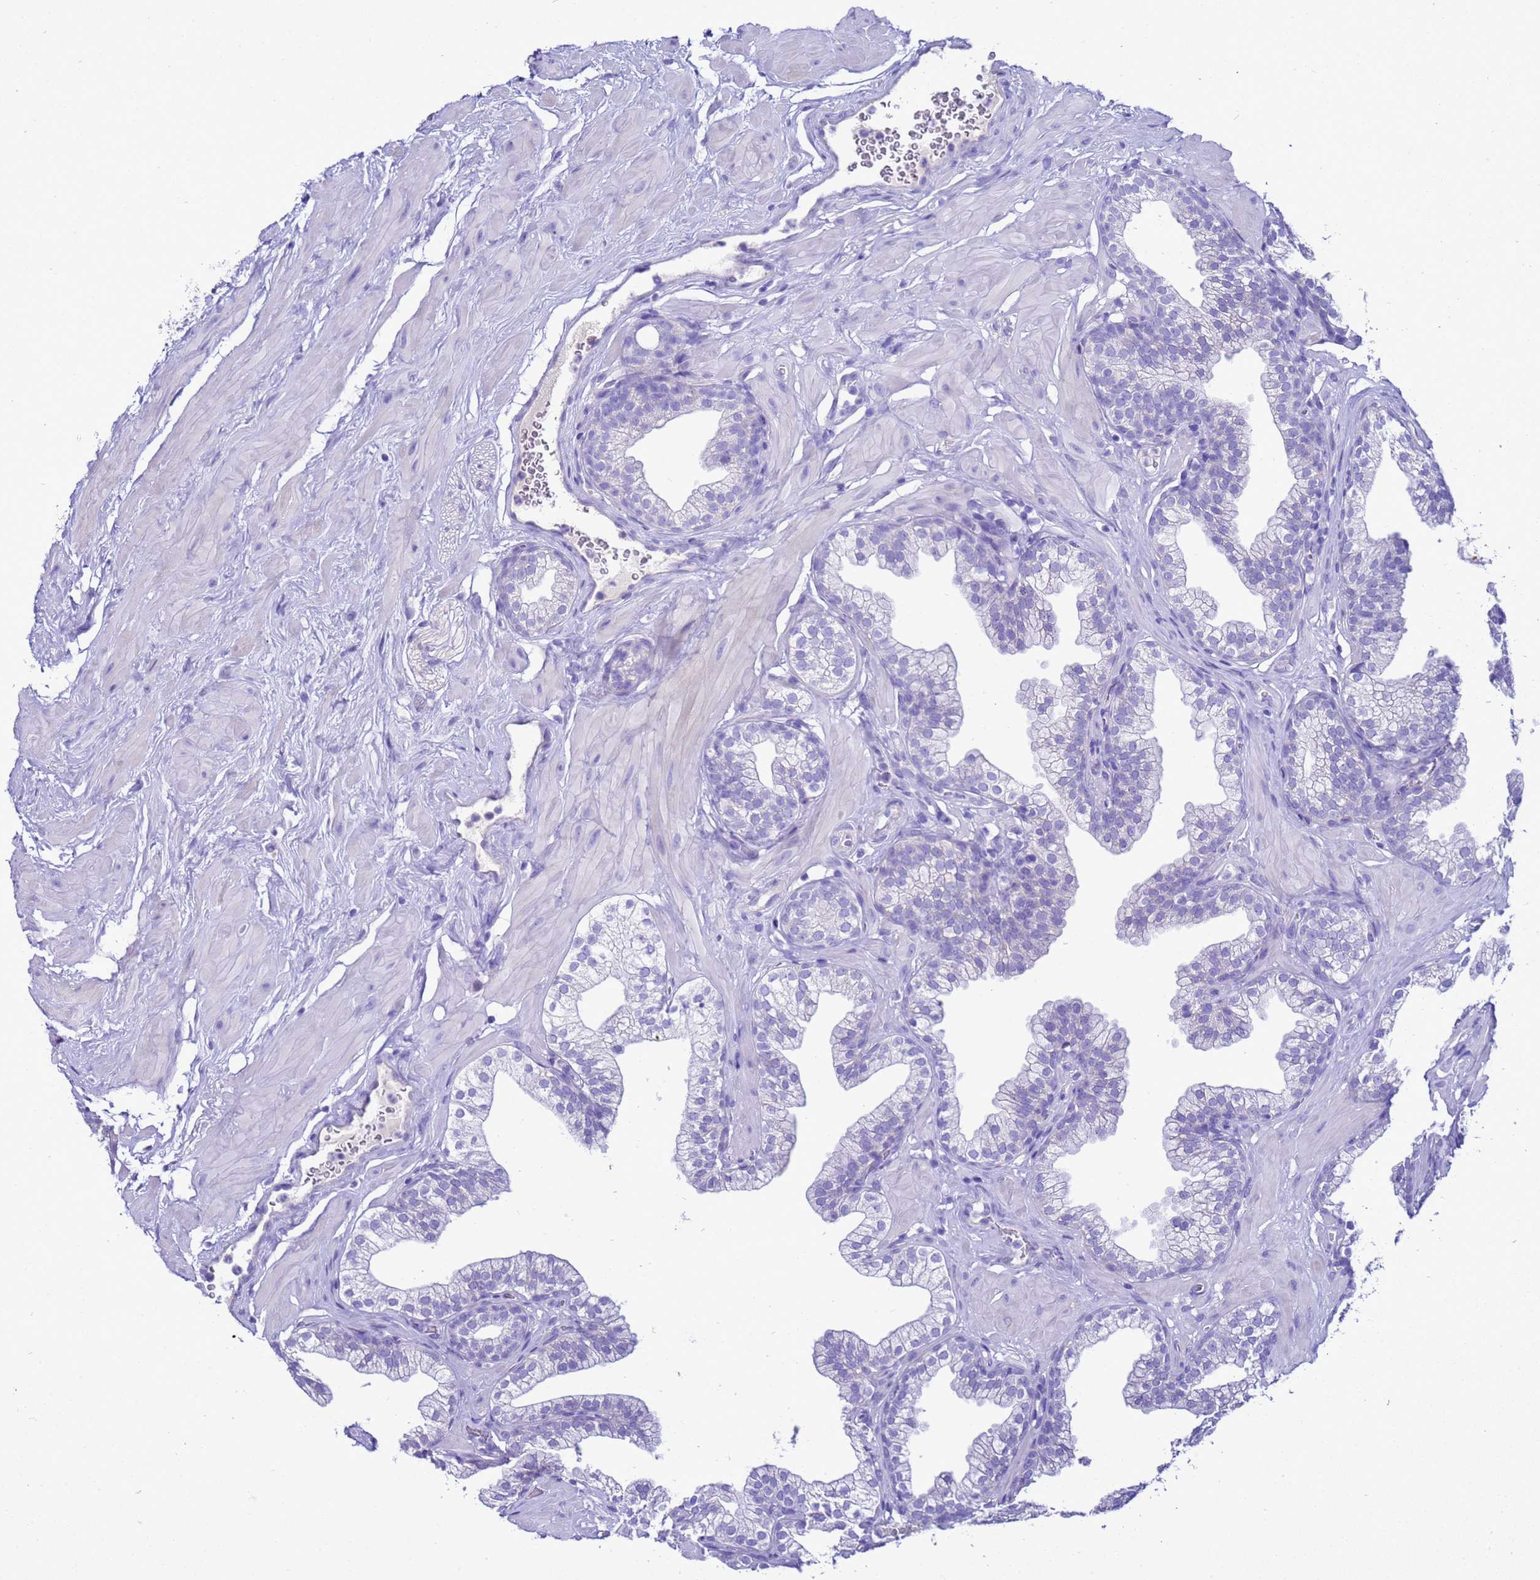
{"staining": {"intensity": "negative", "quantity": "none", "location": "none"}, "tissue": "prostate", "cell_type": "Glandular cells", "image_type": "normal", "snomed": [{"axis": "morphology", "description": "Normal tissue, NOS"}, {"axis": "morphology", "description": "Urothelial carcinoma, Low grade"}, {"axis": "topography", "description": "Urinary bladder"}, {"axis": "topography", "description": "Prostate"}], "caption": "DAB (3,3'-diaminobenzidine) immunohistochemical staining of normal human prostate reveals no significant staining in glandular cells.", "gene": "BEST2", "patient": {"sex": "male", "age": 60}}